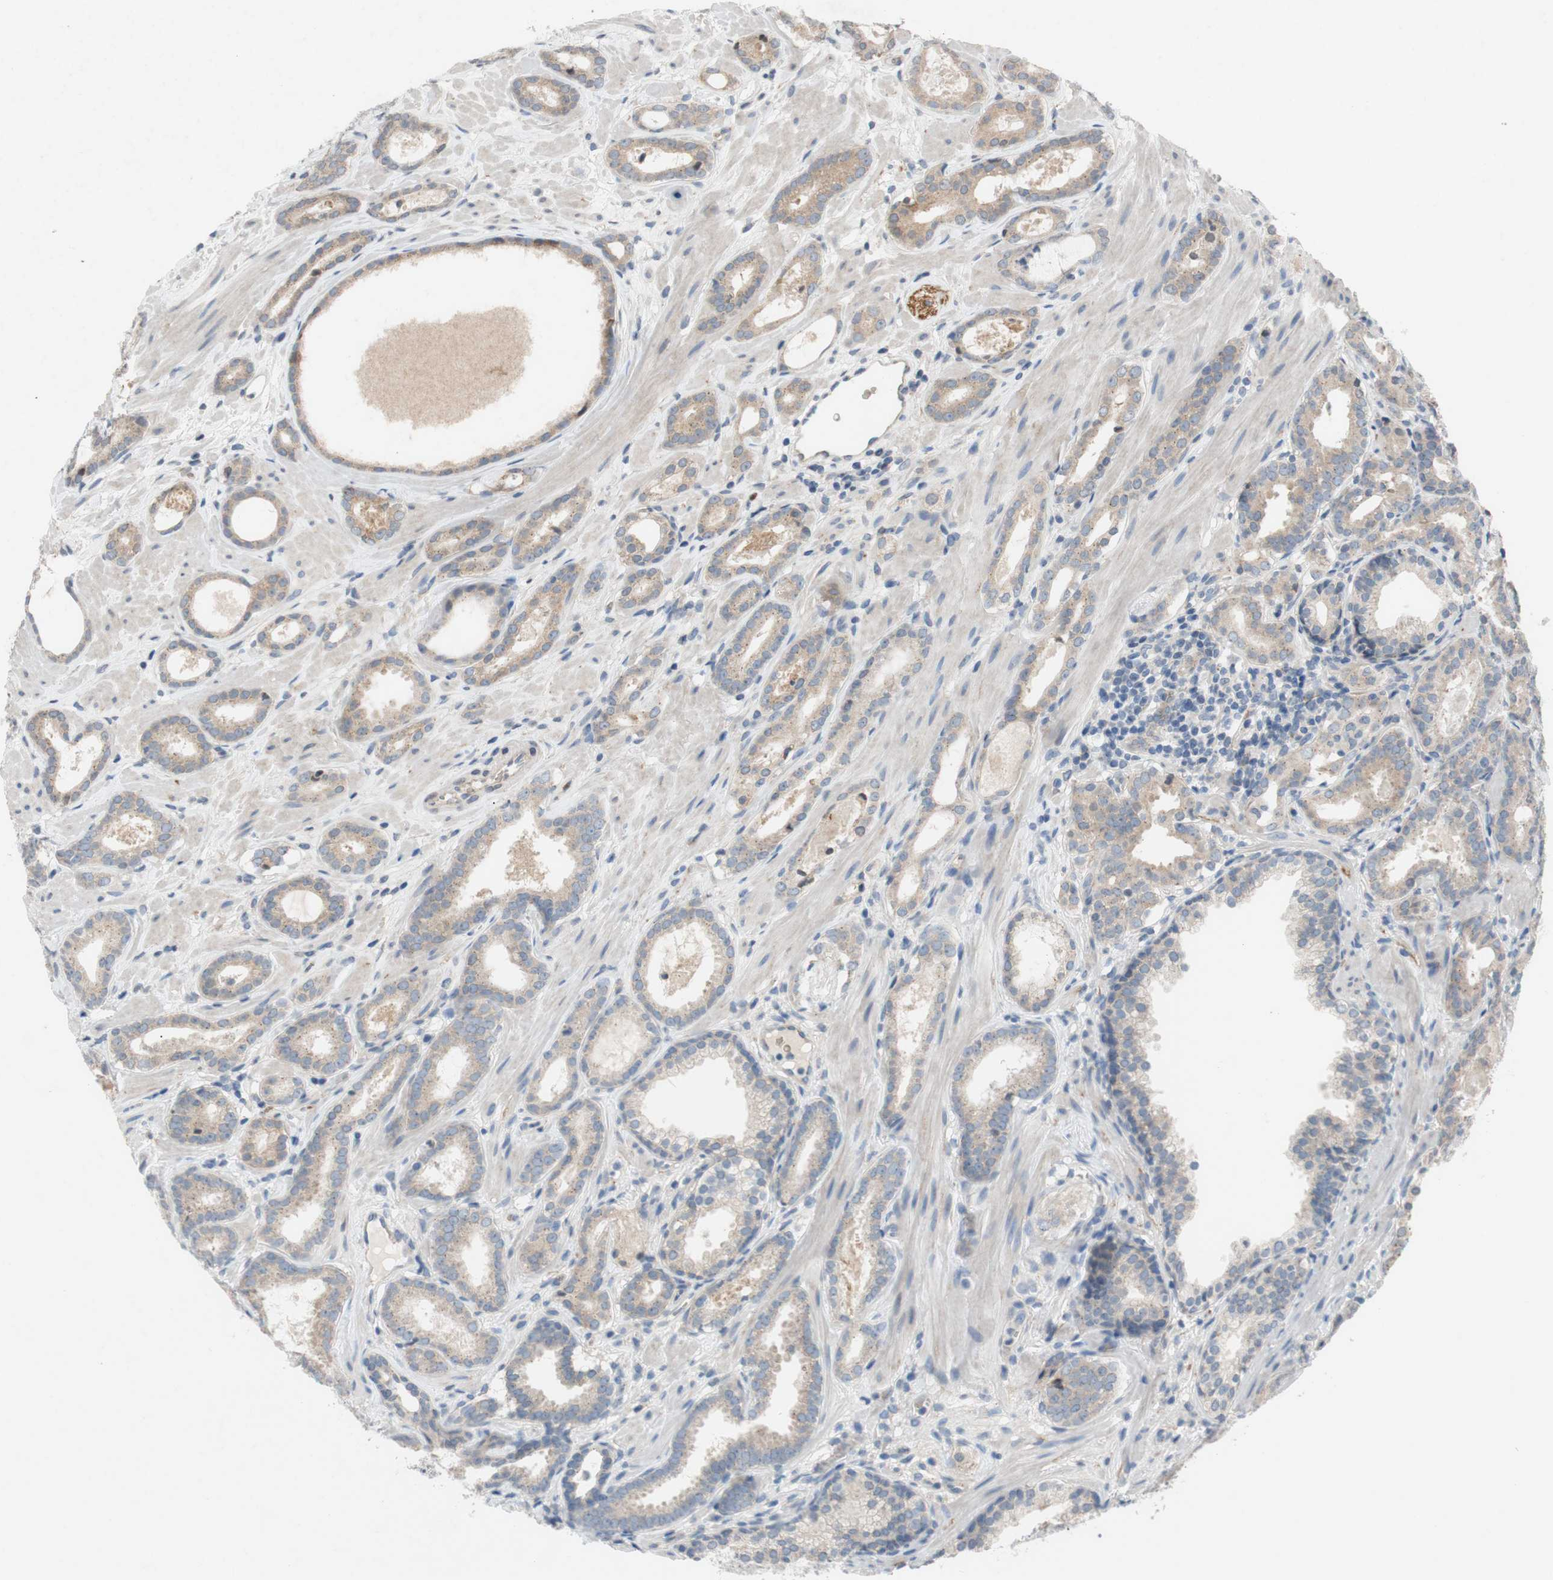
{"staining": {"intensity": "weak", "quantity": ">75%", "location": "cytoplasmic/membranous"}, "tissue": "prostate cancer", "cell_type": "Tumor cells", "image_type": "cancer", "snomed": [{"axis": "morphology", "description": "Adenocarcinoma, Low grade"}, {"axis": "topography", "description": "Prostate"}], "caption": "Prostate low-grade adenocarcinoma was stained to show a protein in brown. There is low levels of weak cytoplasmic/membranous staining in about >75% of tumor cells.", "gene": "ADD2", "patient": {"sex": "male", "age": 57}}